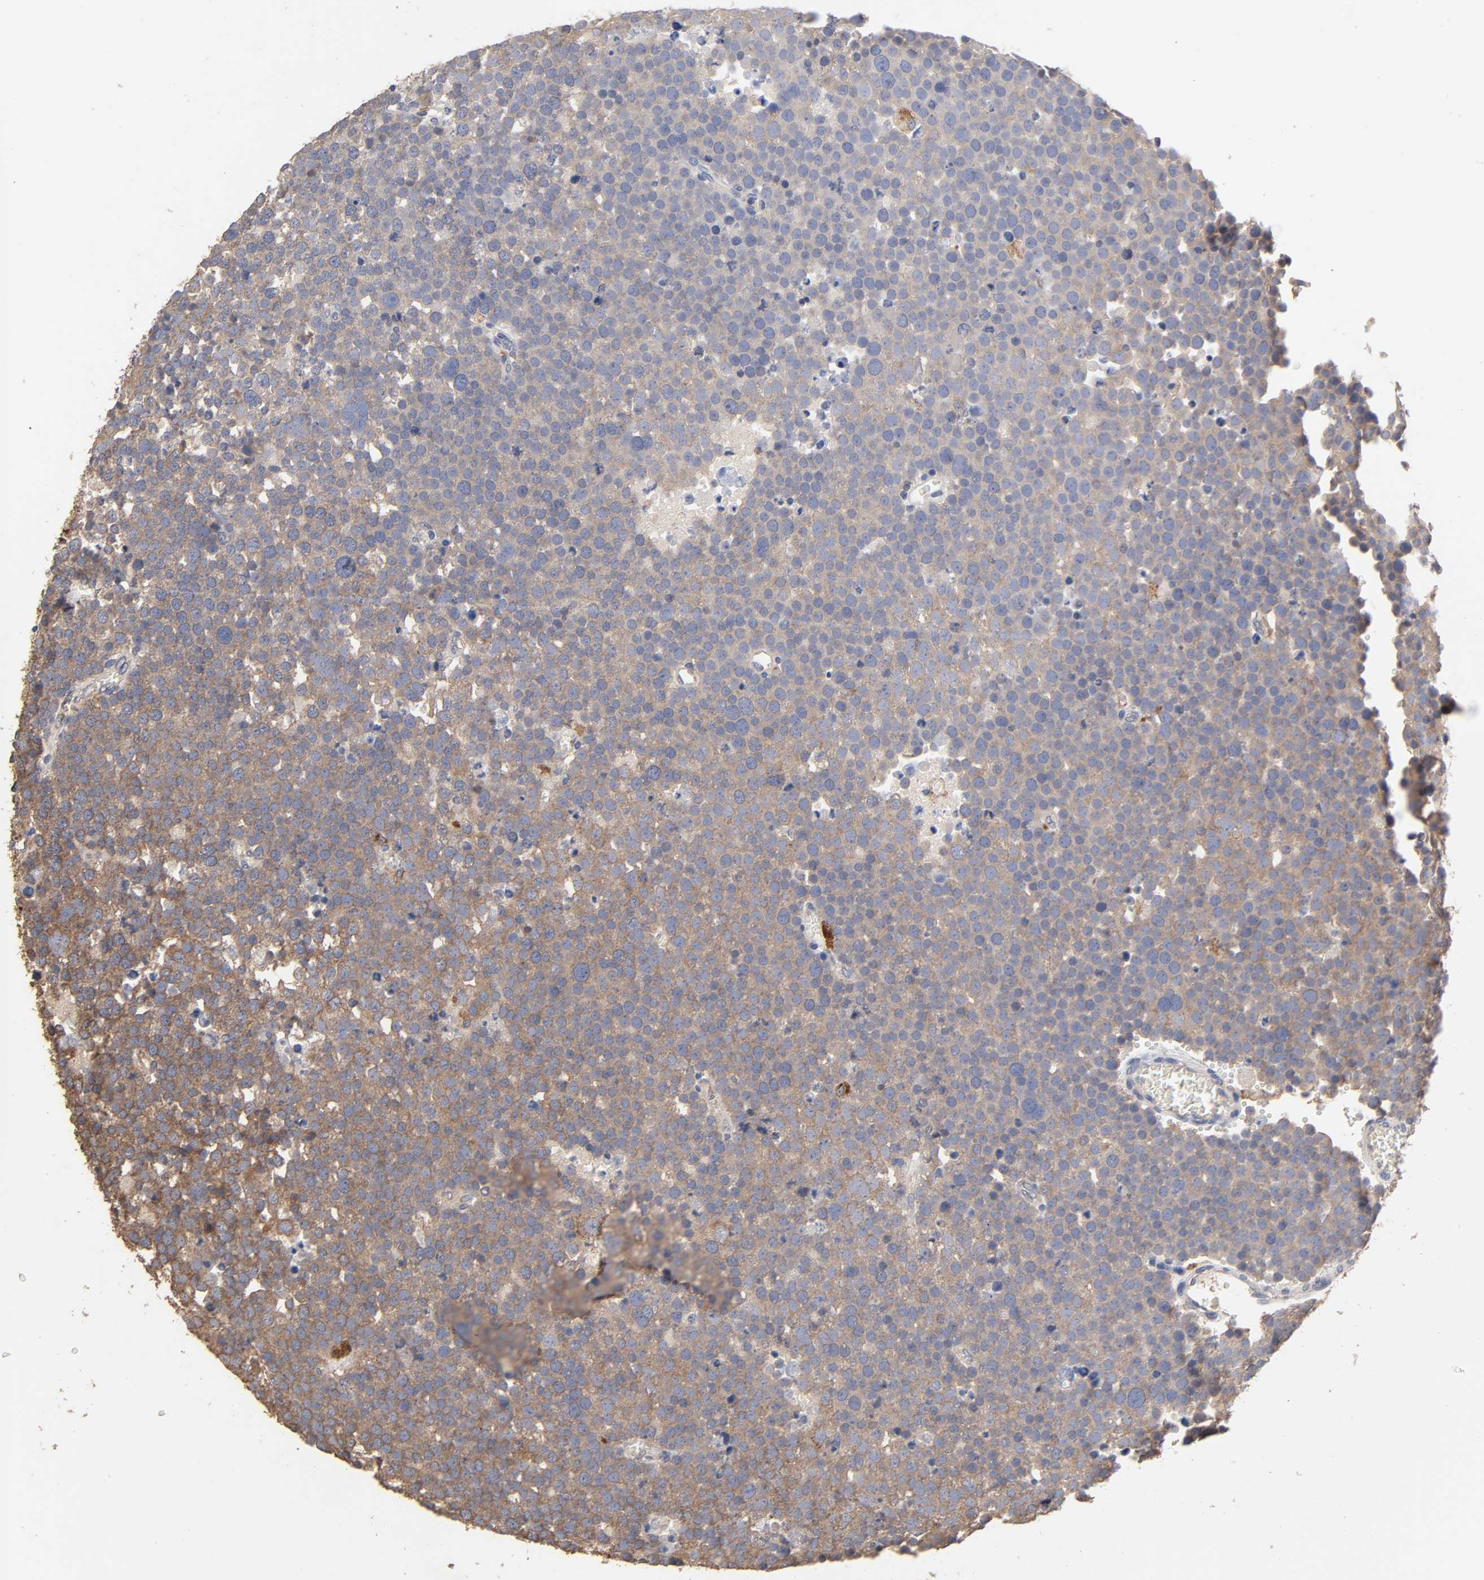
{"staining": {"intensity": "weak", "quantity": ">75%", "location": "cytoplasmic/membranous"}, "tissue": "testis cancer", "cell_type": "Tumor cells", "image_type": "cancer", "snomed": [{"axis": "morphology", "description": "Seminoma, NOS"}, {"axis": "topography", "description": "Testis"}], "caption": "Testis cancer stained with a protein marker shows weak staining in tumor cells.", "gene": "EIF4G2", "patient": {"sex": "male", "age": 71}}